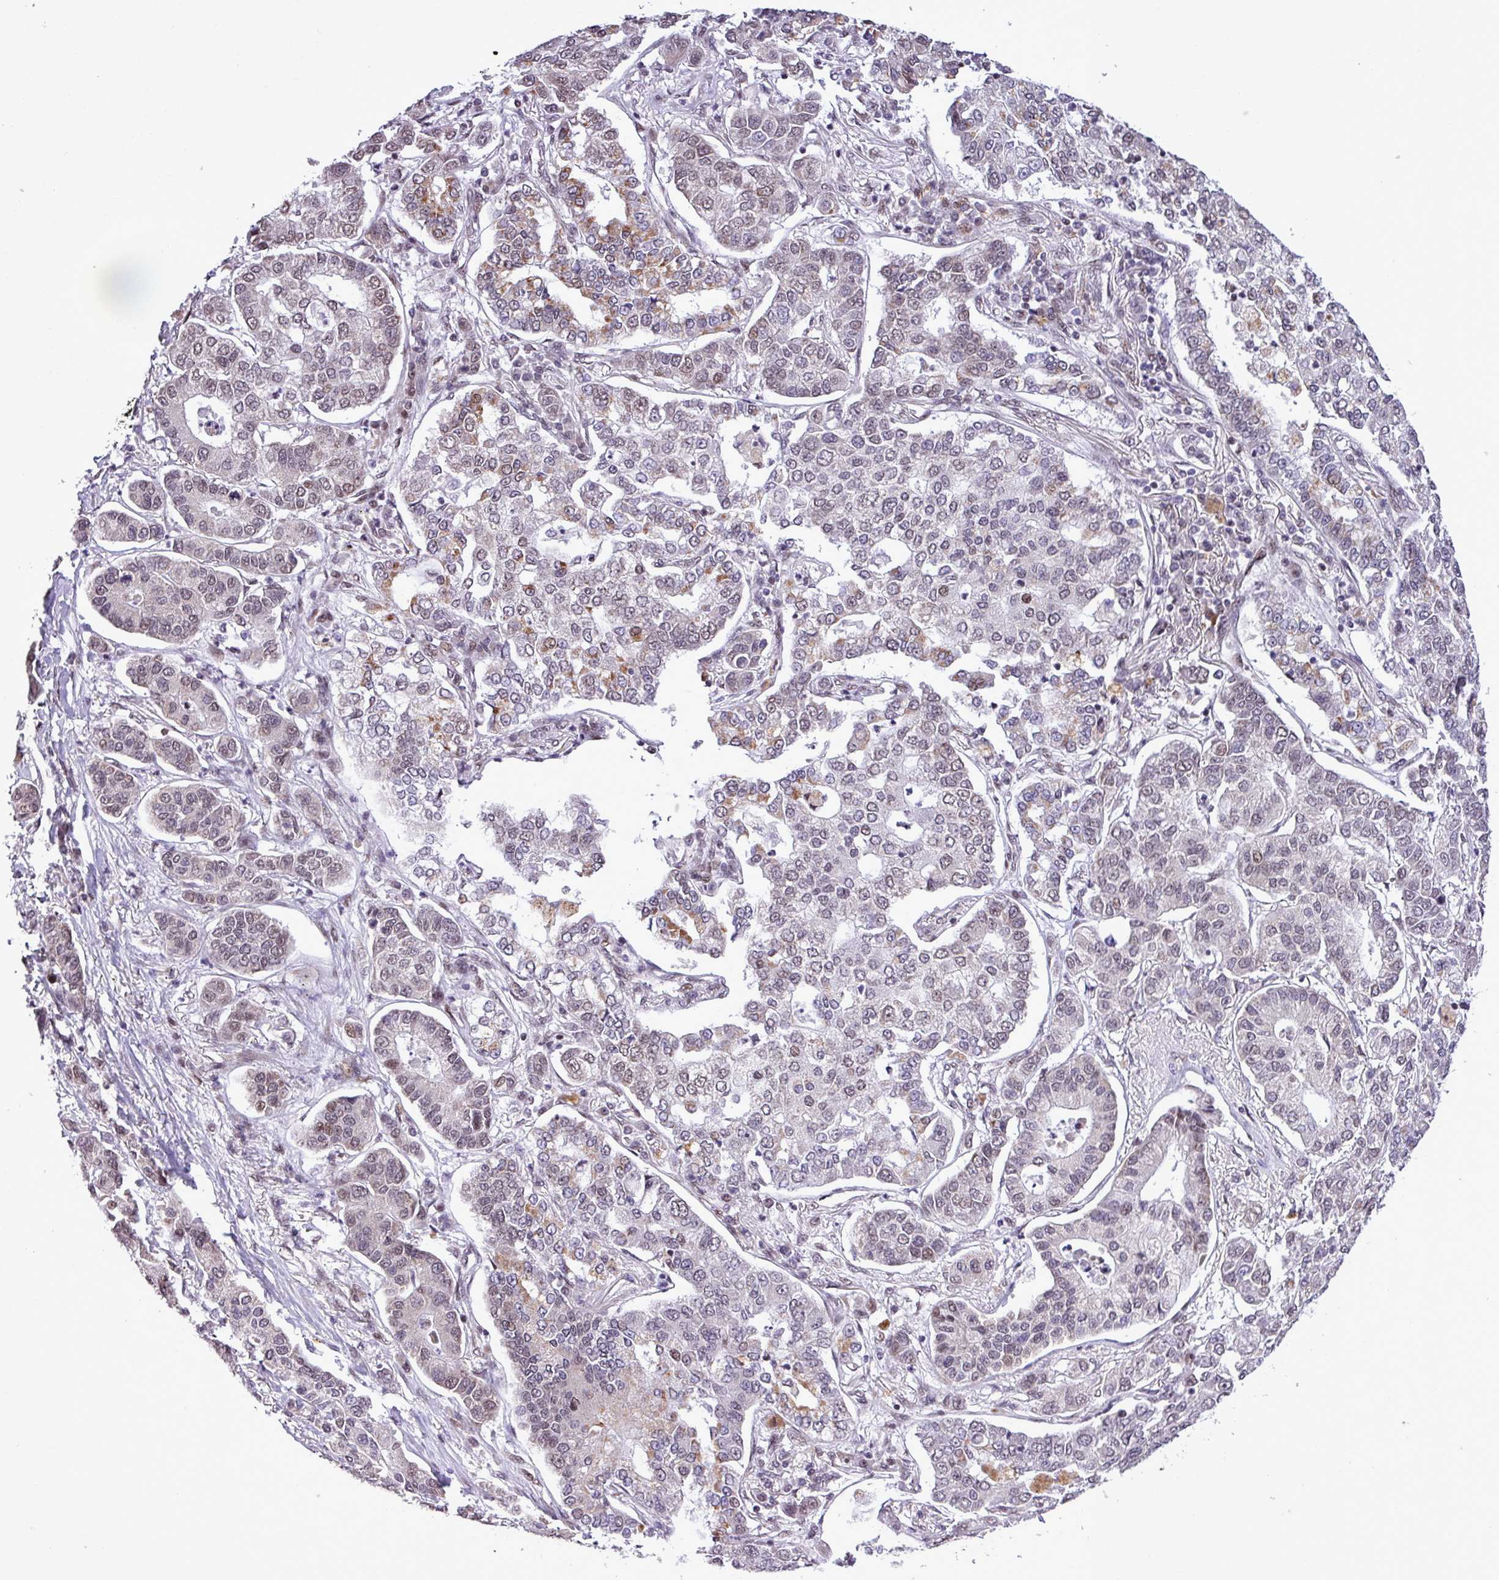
{"staining": {"intensity": "weak", "quantity": "<25%", "location": "cytoplasmic/membranous"}, "tissue": "lung cancer", "cell_type": "Tumor cells", "image_type": "cancer", "snomed": [{"axis": "morphology", "description": "Adenocarcinoma, NOS"}, {"axis": "topography", "description": "Lung"}], "caption": "Image shows no protein positivity in tumor cells of adenocarcinoma (lung) tissue.", "gene": "ZNF354A", "patient": {"sex": "male", "age": 49}}